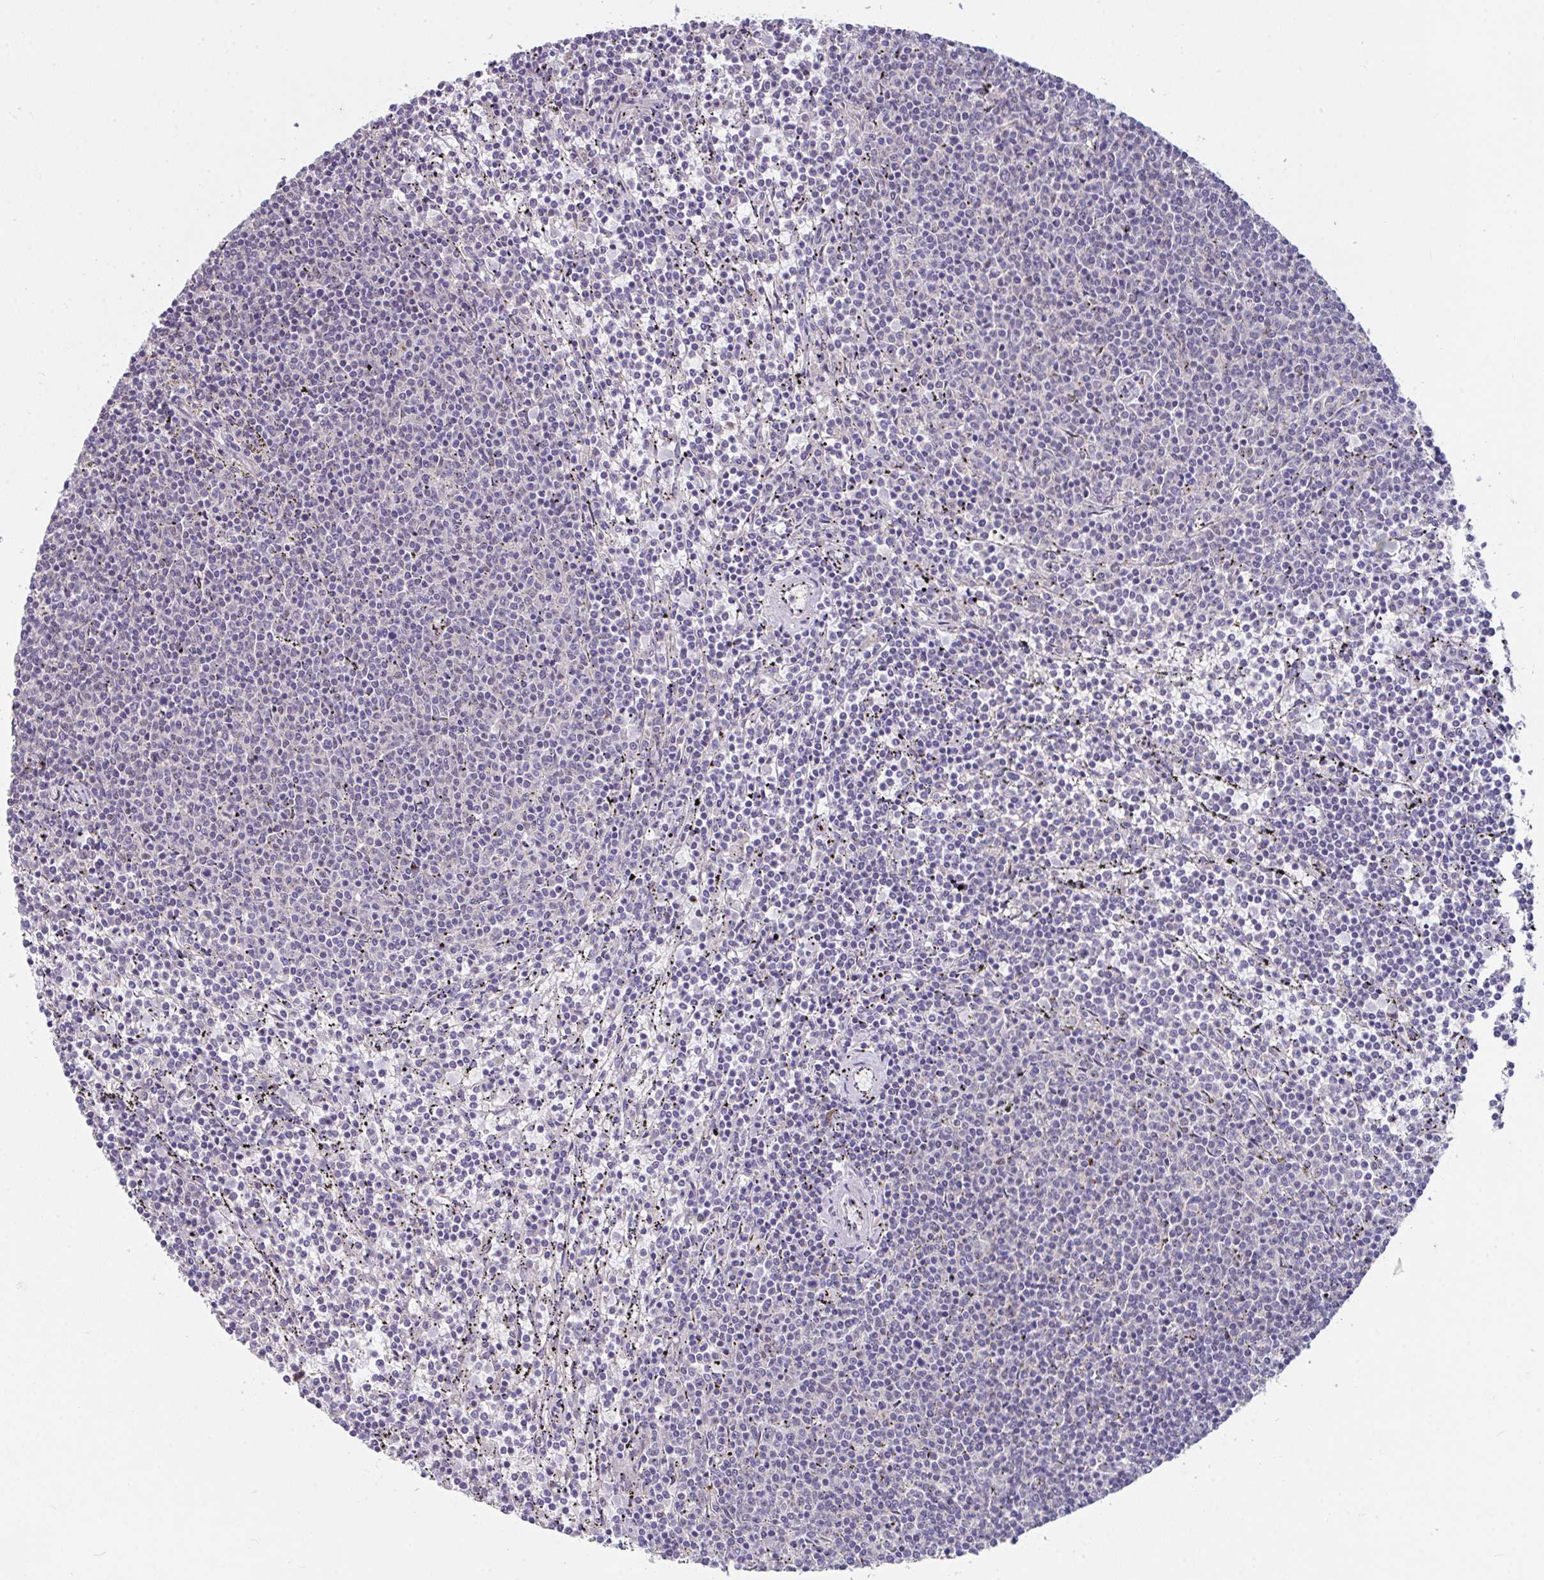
{"staining": {"intensity": "negative", "quantity": "none", "location": "none"}, "tissue": "lymphoma", "cell_type": "Tumor cells", "image_type": "cancer", "snomed": [{"axis": "morphology", "description": "Malignant lymphoma, non-Hodgkin's type, Low grade"}, {"axis": "topography", "description": "Spleen"}], "caption": "IHC of human low-grade malignant lymphoma, non-Hodgkin's type reveals no positivity in tumor cells. (Stains: DAB (3,3'-diaminobenzidine) immunohistochemistry with hematoxylin counter stain, Microscopy: brightfield microscopy at high magnification).", "gene": "RBBP6", "patient": {"sex": "female", "age": 50}}